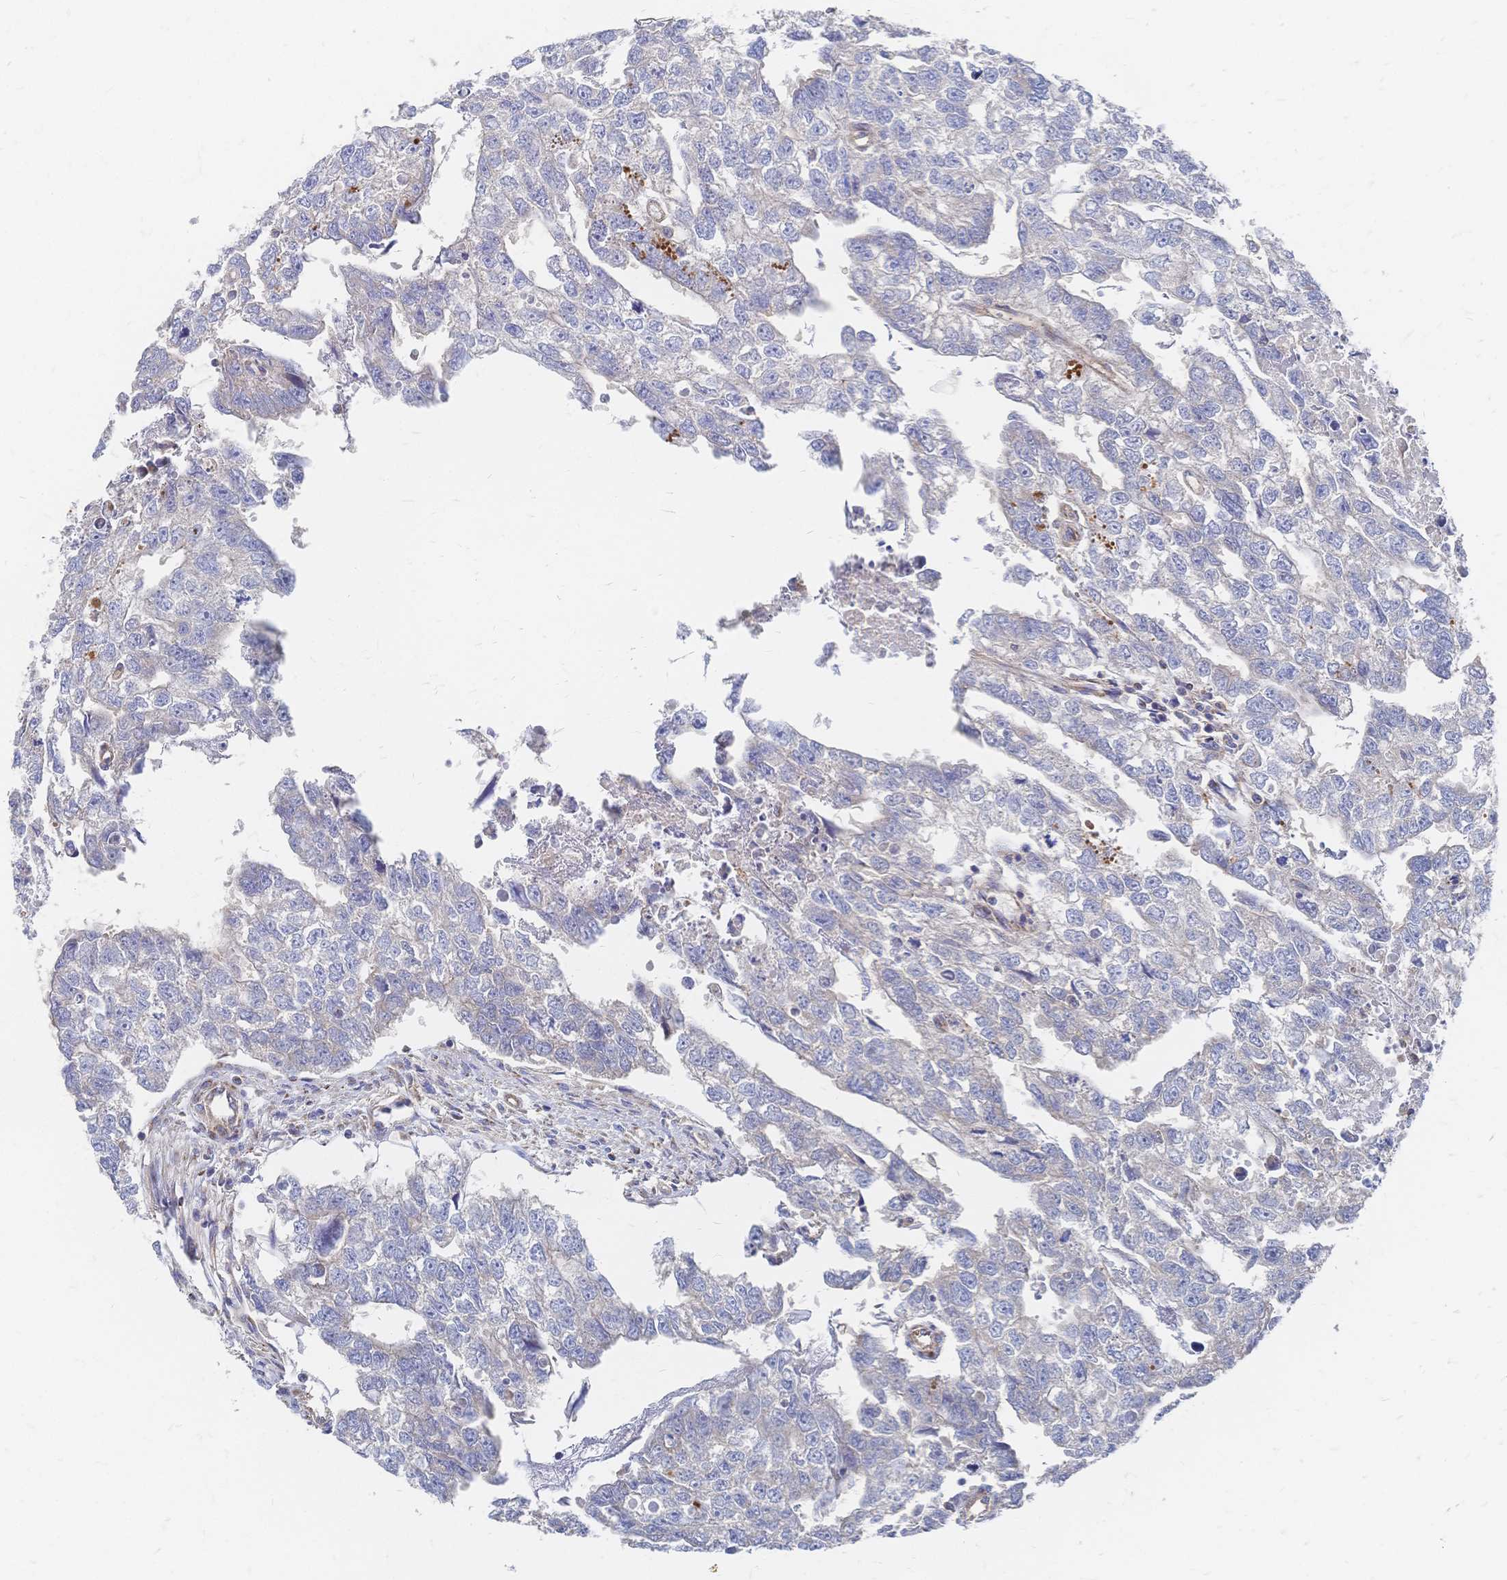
{"staining": {"intensity": "negative", "quantity": "none", "location": "none"}, "tissue": "testis cancer", "cell_type": "Tumor cells", "image_type": "cancer", "snomed": [{"axis": "morphology", "description": "Carcinoma, Embryonal, NOS"}, {"axis": "morphology", "description": "Teratoma, malignant, NOS"}, {"axis": "topography", "description": "Testis"}], "caption": "High power microscopy histopathology image of an IHC image of malignant teratoma (testis), revealing no significant staining in tumor cells.", "gene": "SORBS1", "patient": {"sex": "male", "age": 44}}